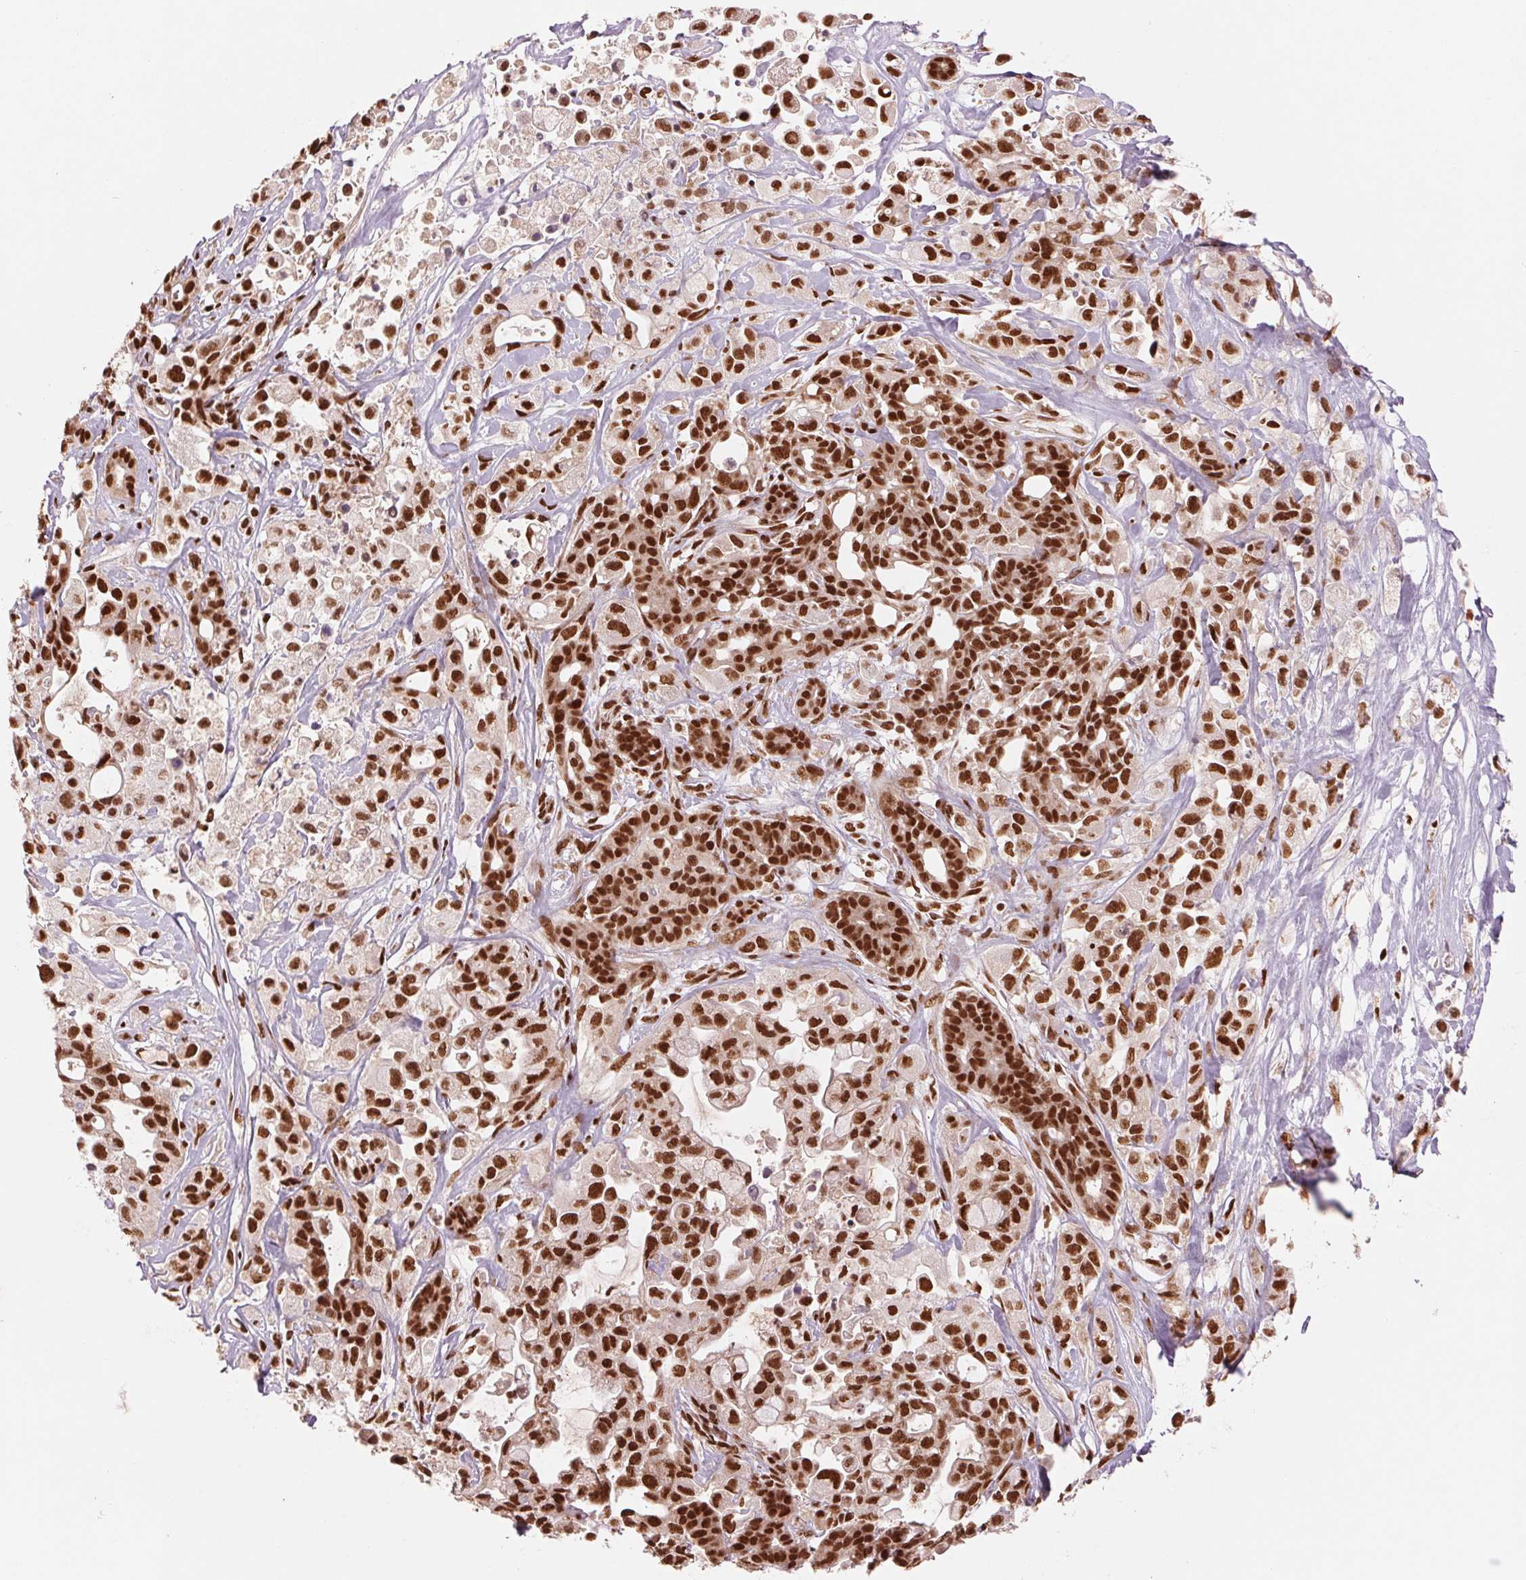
{"staining": {"intensity": "strong", "quantity": ">75%", "location": "nuclear"}, "tissue": "pancreatic cancer", "cell_type": "Tumor cells", "image_type": "cancer", "snomed": [{"axis": "morphology", "description": "Adenocarcinoma, NOS"}, {"axis": "topography", "description": "Pancreas"}], "caption": "The histopathology image shows staining of pancreatic adenocarcinoma, revealing strong nuclear protein staining (brown color) within tumor cells.", "gene": "TTLL9", "patient": {"sex": "male", "age": 44}}